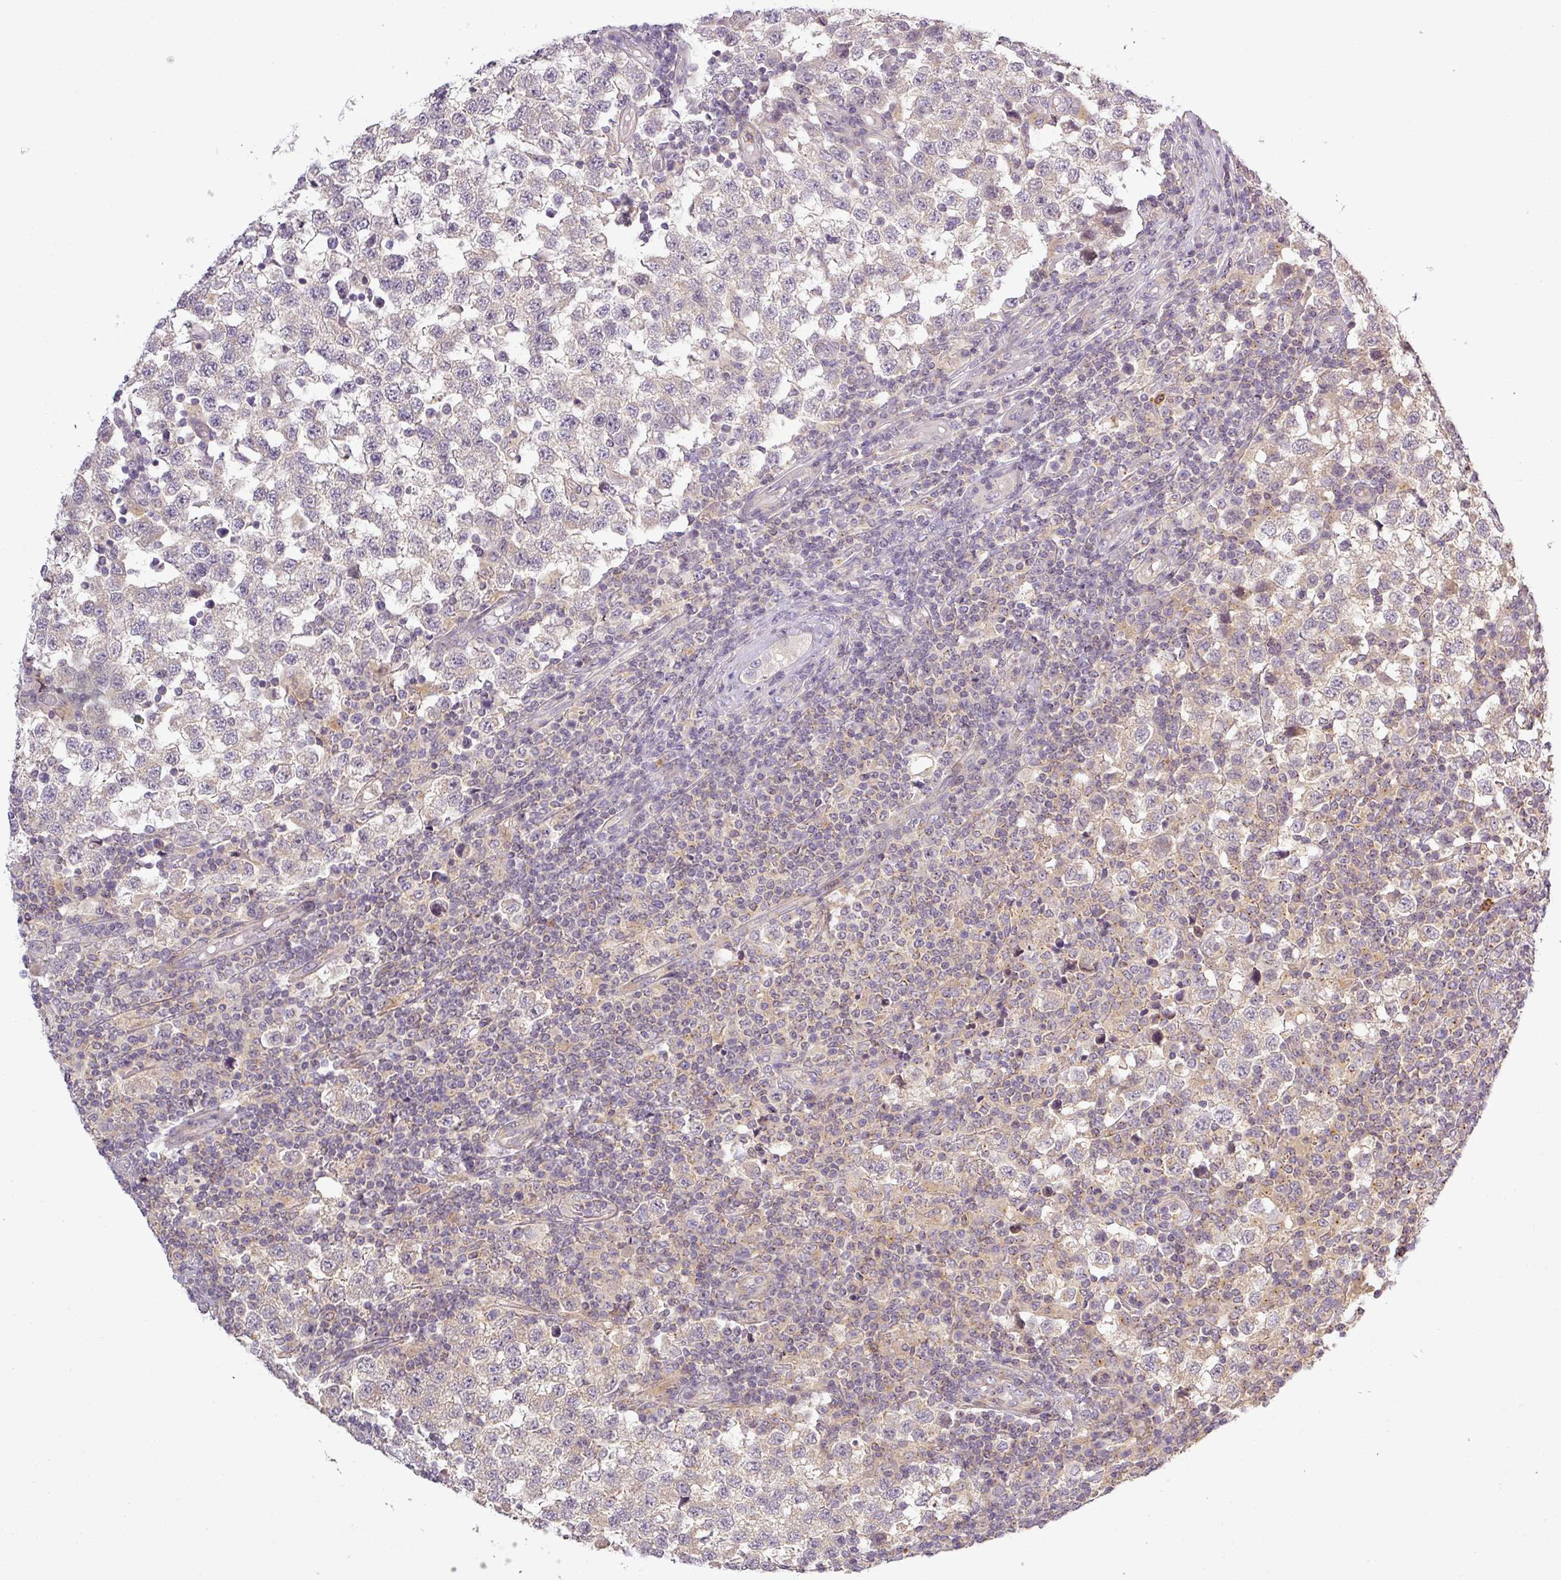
{"staining": {"intensity": "weak", "quantity": "<25%", "location": "cytoplasmic/membranous"}, "tissue": "testis cancer", "cell_type": "Tumor cells", "image_type": "cancer", "snomed": [{"axis": "morphology", "description": "Seminoma, NOS"}, {"axis": "topography", "description": "Testis"}], "caption": "This image is of testis cancer stained with IHC to label a protein in brown with the nuclei are counter-stained blue. There is no staining in tumor cells.", "gene": "NIN", "patient": {"sex": "male", "age": 34}}